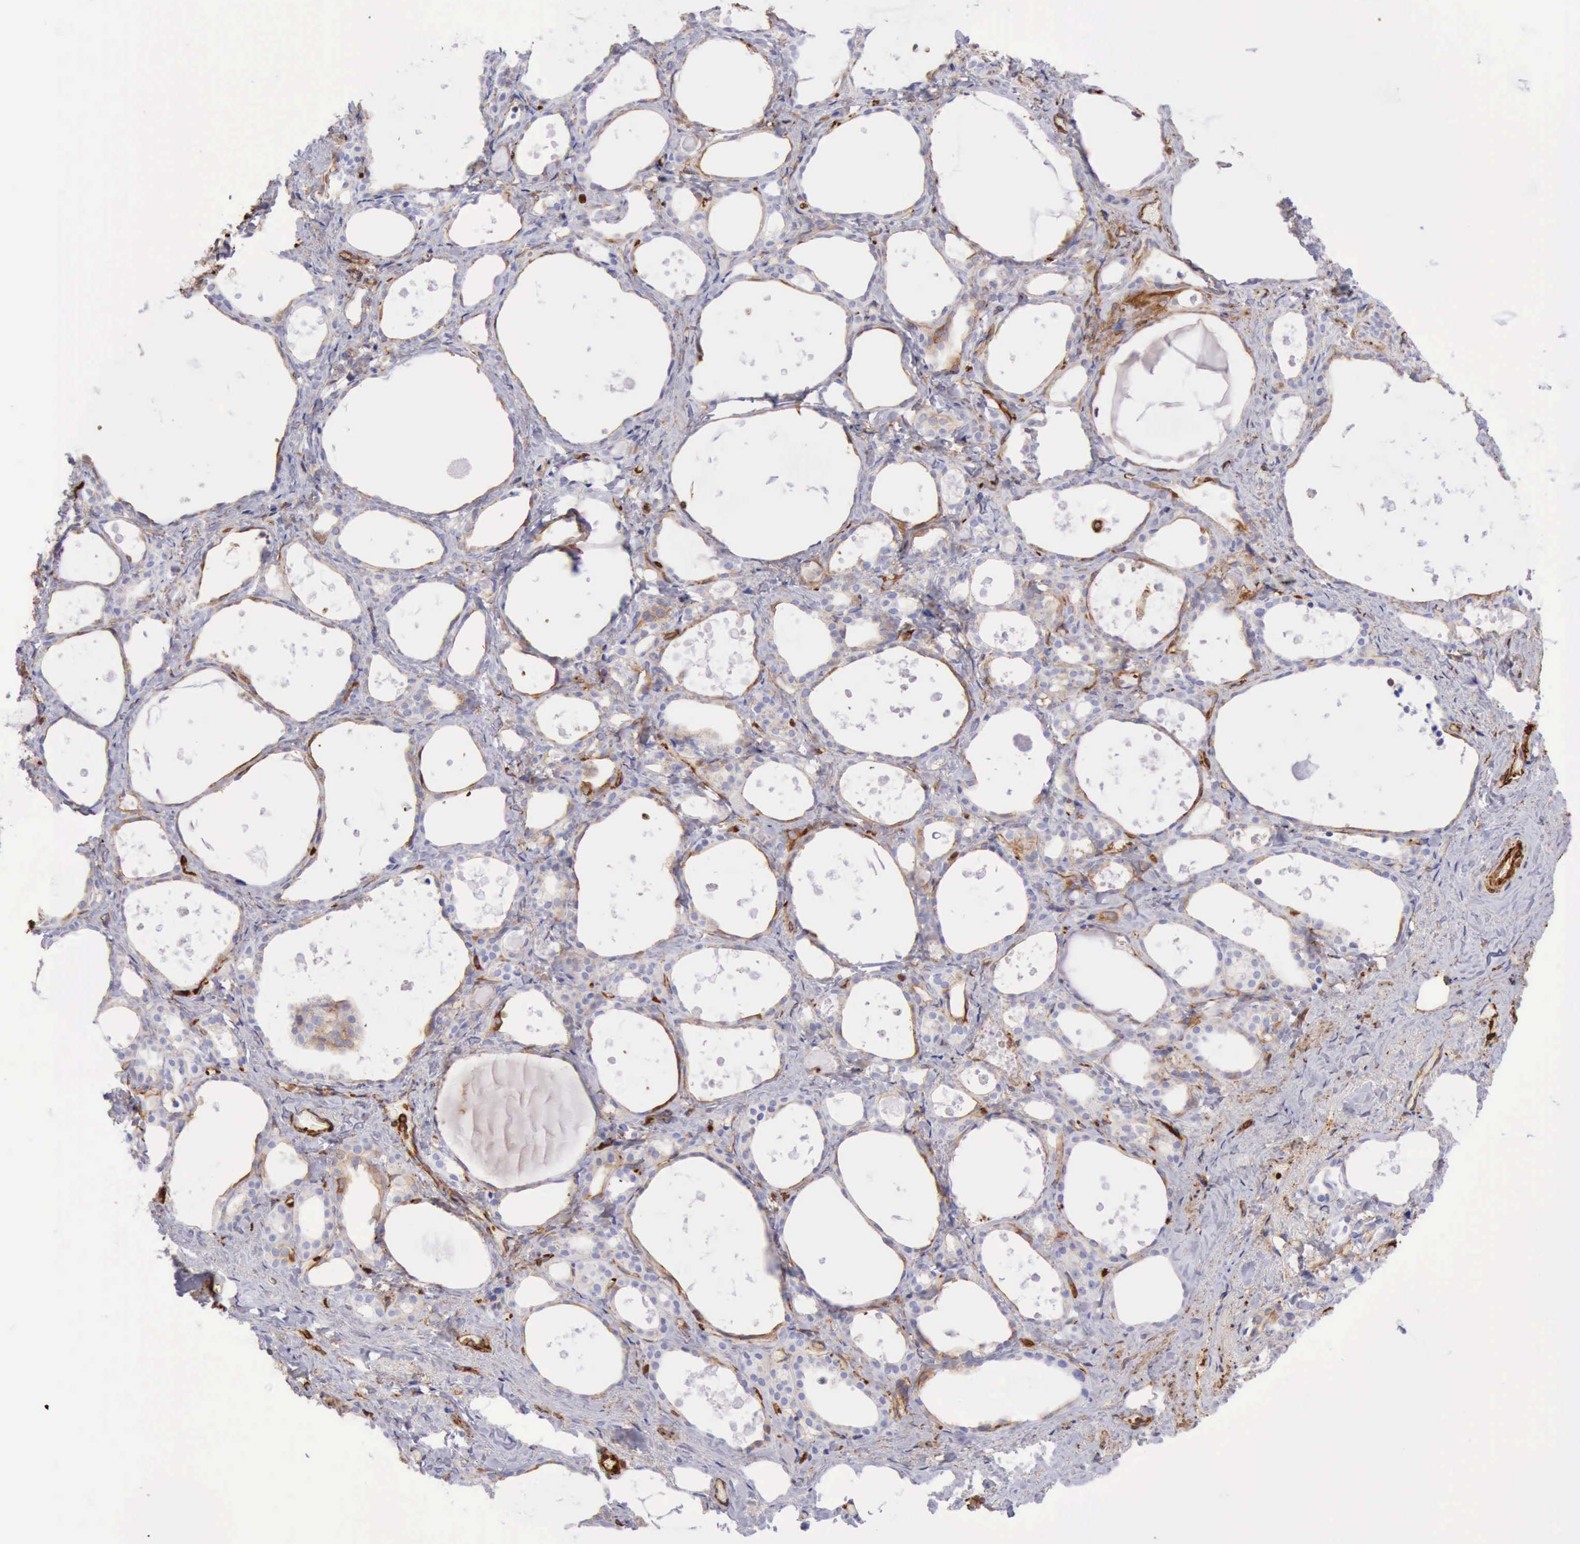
{"staining": {"intensity": "negative", "quantity": "none", "location": "none"}, "tissue": "thyroid gland", "cell_type": "Glandular cells", "image_type": "normal", "snomed": [{"axis": "morphology", "description": "Normal tissue, NOS"}, {"axis": "topography", "description": "Thyroid gland"}], "caption": "DAB immunohistochemical staining of benign thyroid gland demonstrates no significant staining in glandular cells. The staining is performed using DAB (3,3'-diaminobenzidine) brown chromogen with nuclei counter-stained in using hematoxylin.", "gene": "FLNA", "patient": {"sex": "female", "age": 75}}